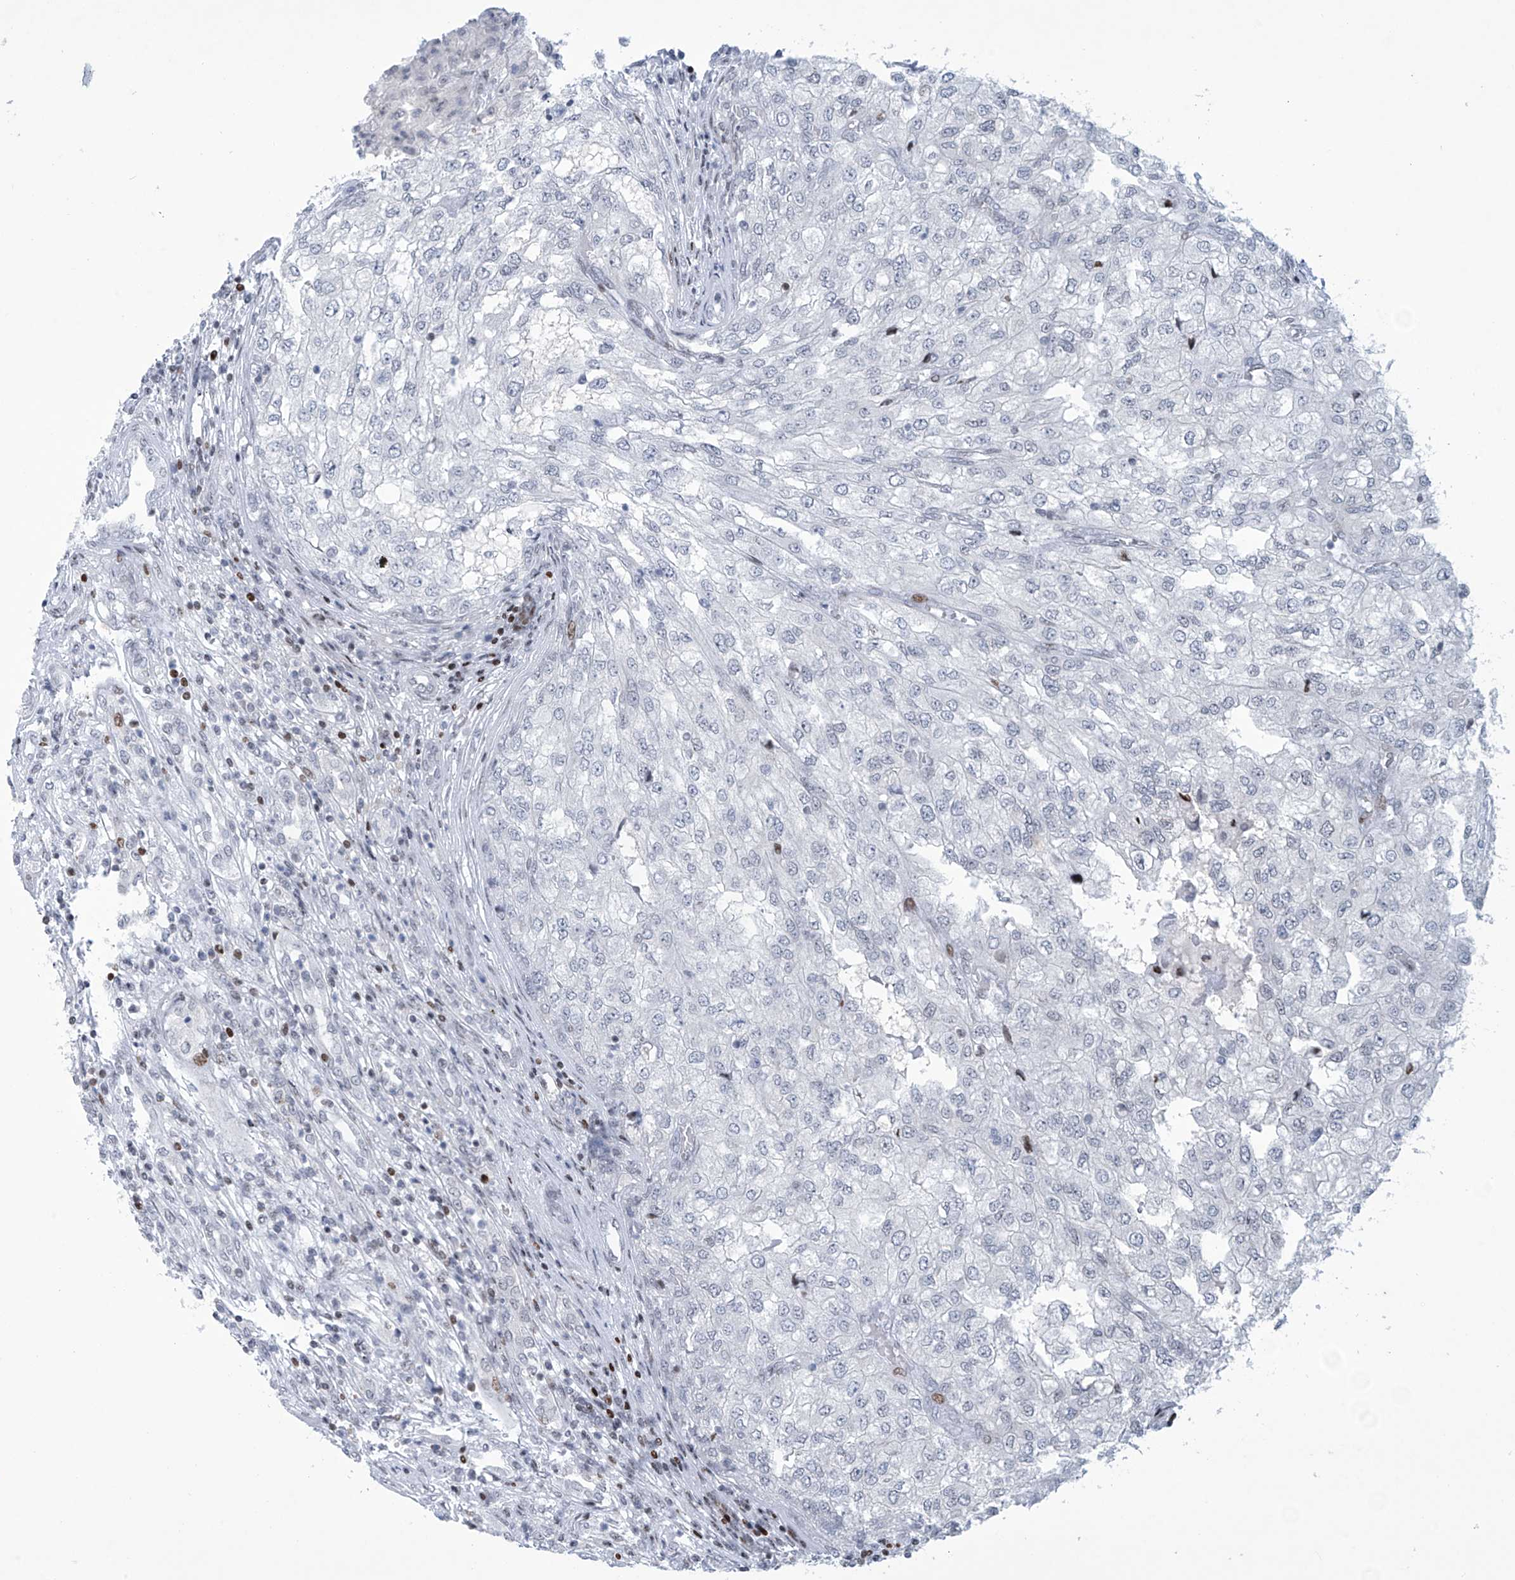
{"staining": {"intensity": "negative", "quantity": "none", "location": "none"}, "tissue": "renal cancer", "cell_type": "Tumor cells", "image_type": "cancer", "snomed": [{"axis": "morphology", "description": "Adenocarcinoma, NOS"}, {"axis": "topography", "description": "Kidney"}], "caption": "Renal adenocarcinoma was stained to show a protein in brown. There is no significant staining in tumor cells.", "gene": "RFX7", "patient": {"sex": "female", "age": 54}}